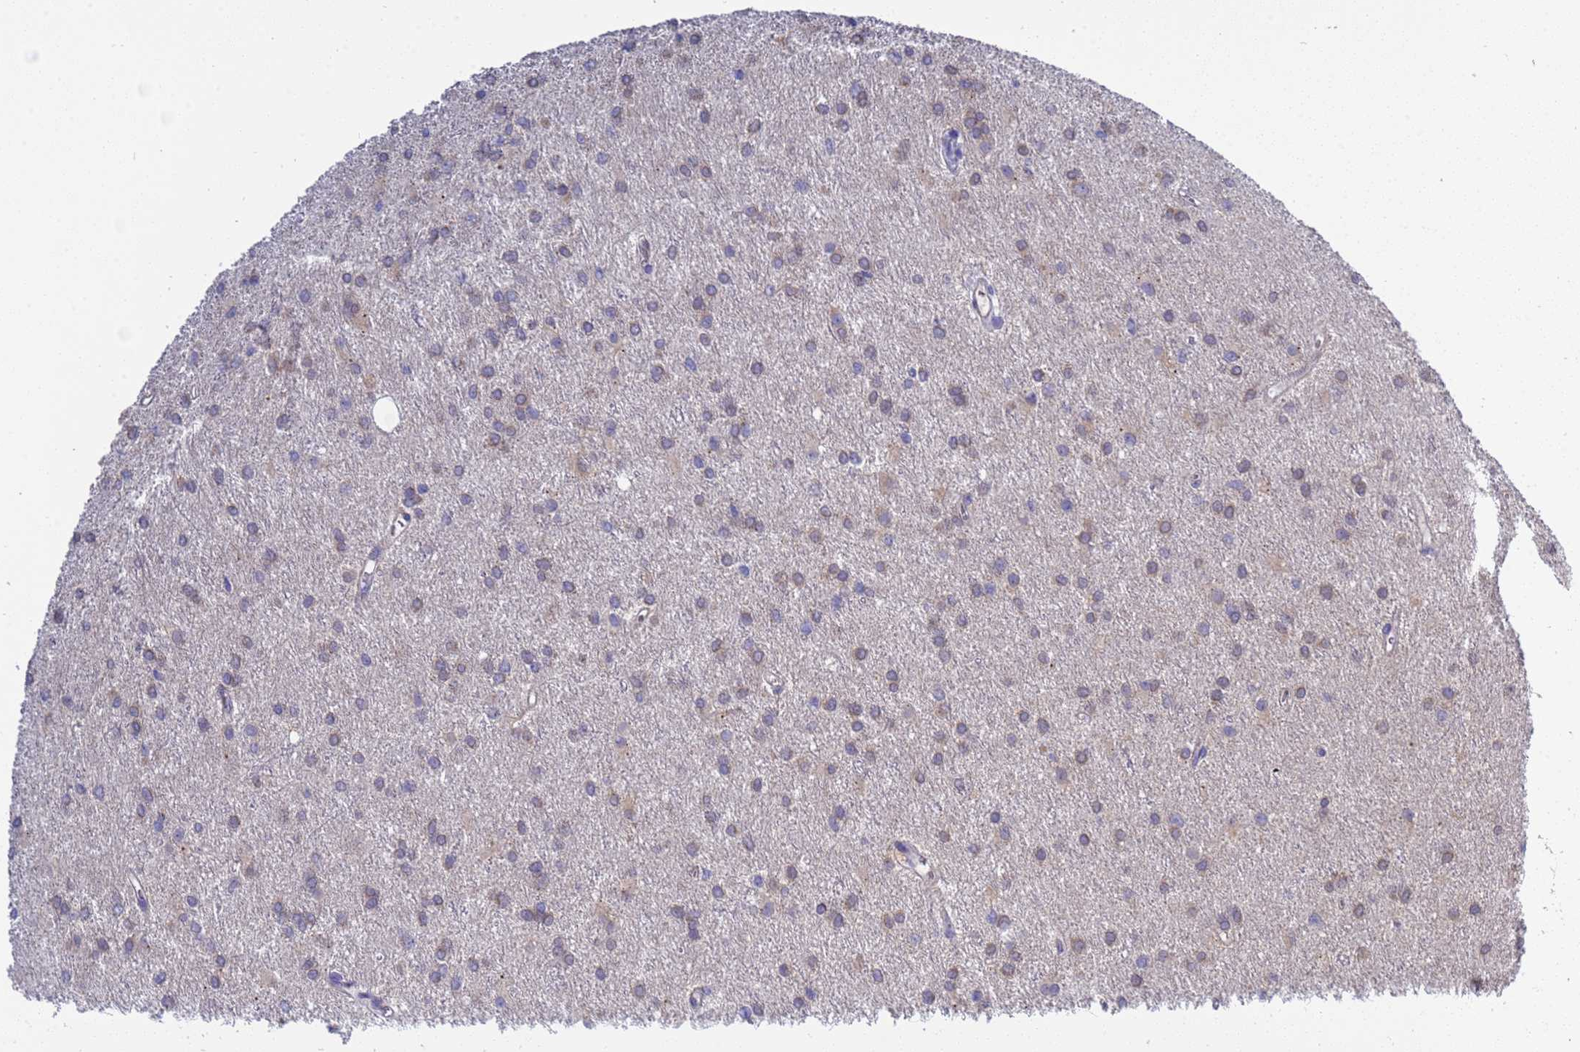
{"staining": {"intensity": "negative", "quantity": "none", "location": "none"}, "tissue": "glioma", "cell_type": "Tumor cells", "image_type": "cancer", "snomed": [{"axis": "morphology", "description": "Glioma, malignant, High grade"}, {"axis": "topography", "description": "Brain"}], "caption": "Image shows no protein expression in tumor cells of malignant high-grade glioma tissue. (DAB IHC visualized using brightfield microscopy, high magnification).", "gene": "RC3H2", "patient": {"sex": "female", "age": 50}}